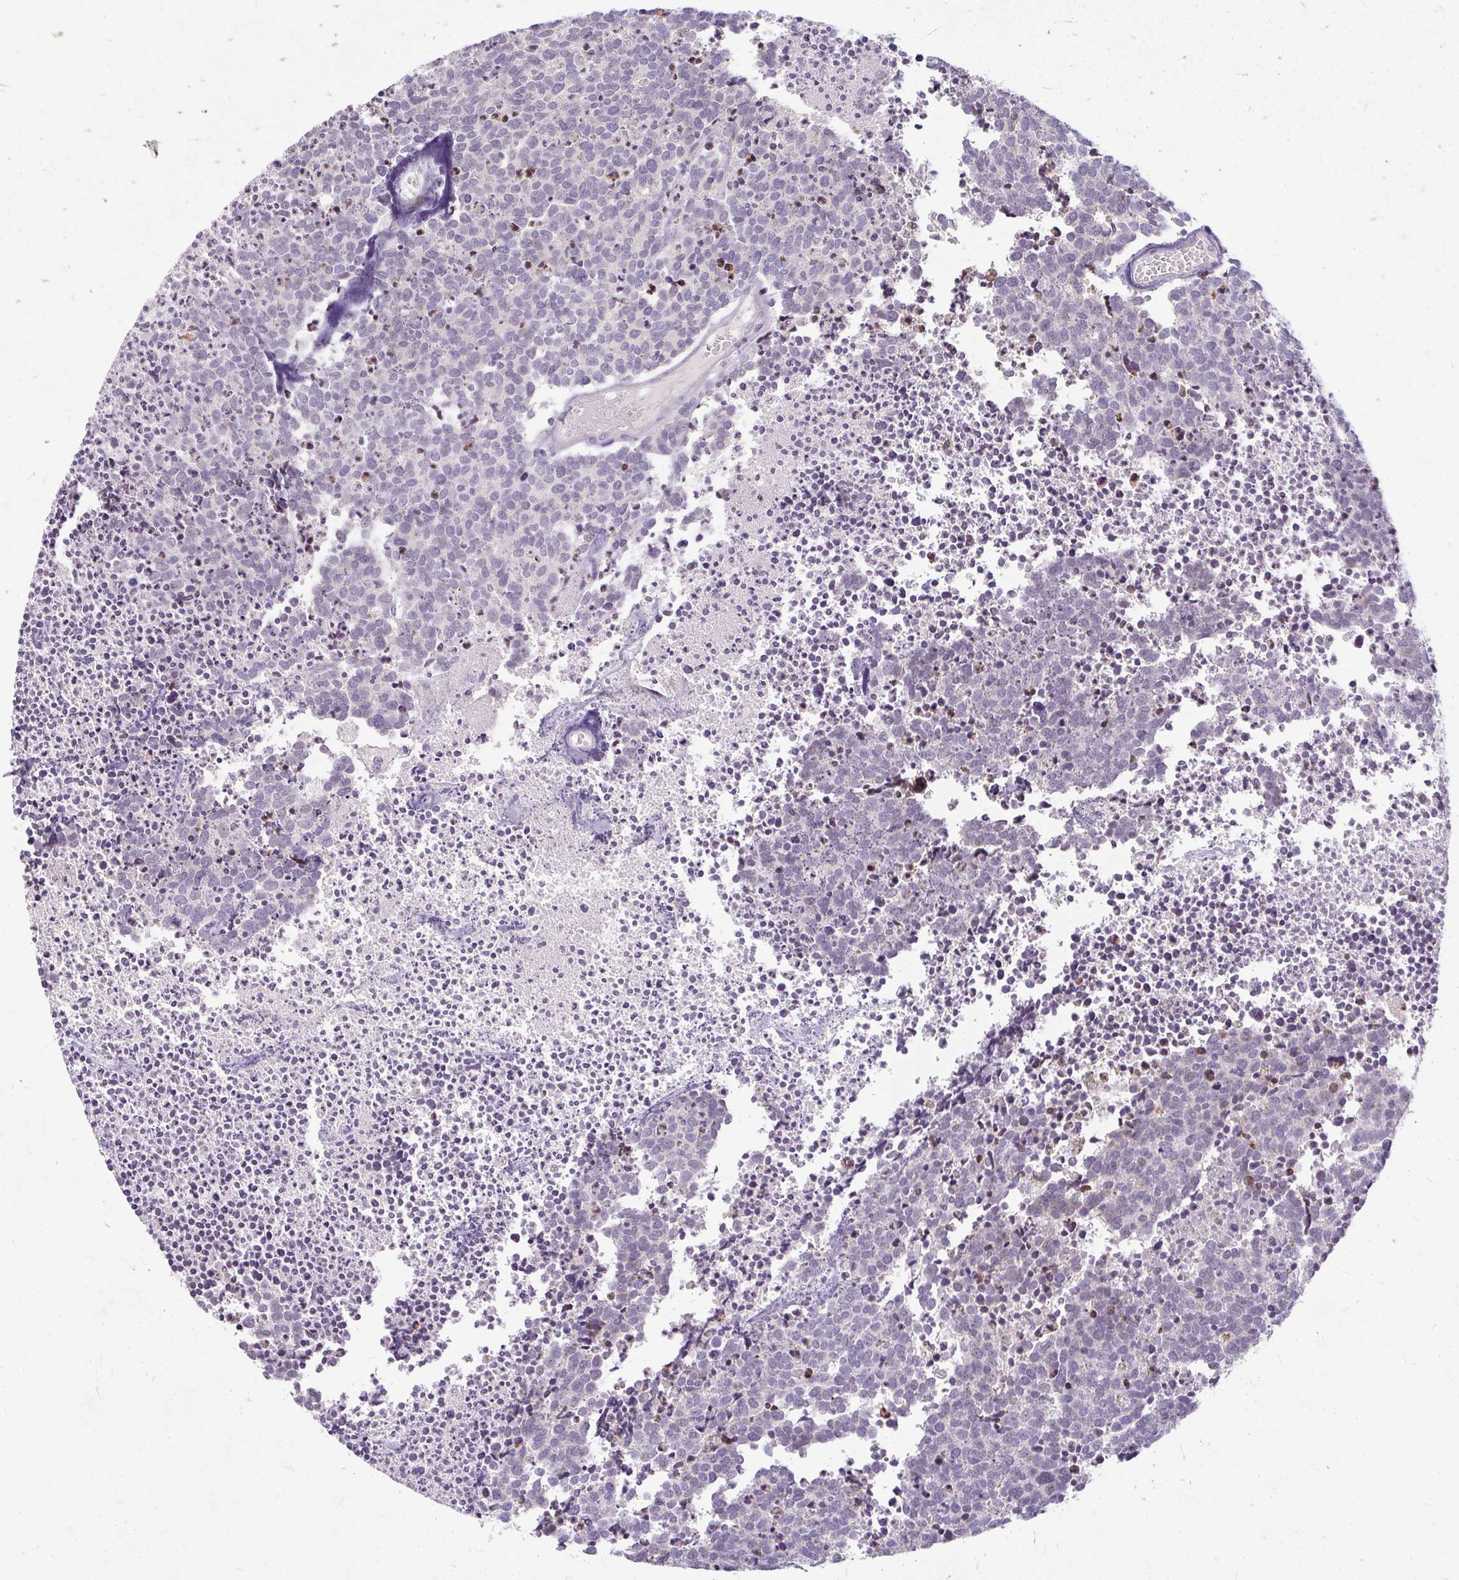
{"staining": {"intensity": "negative", "quantity": "none", "location": "none"}, "tissue": "carcinoid", "cell_type": "Tumor cells", "image_type": "cancer", "snomed": [{"axis": "morphology", "description": "Carcinoid, malignant, NOS"}, {"axis": "topography", "description": "Skin"}], "caption": "This photomicrograph is of carcinoid (malignant) stained with immunohistochemistry to label a protein in brown with the nuclei are counter-stained blue. There is no positivity in tumor cells.", "gene": "ZFYVE26", "patient": {"sex": "female", "age": 79}}